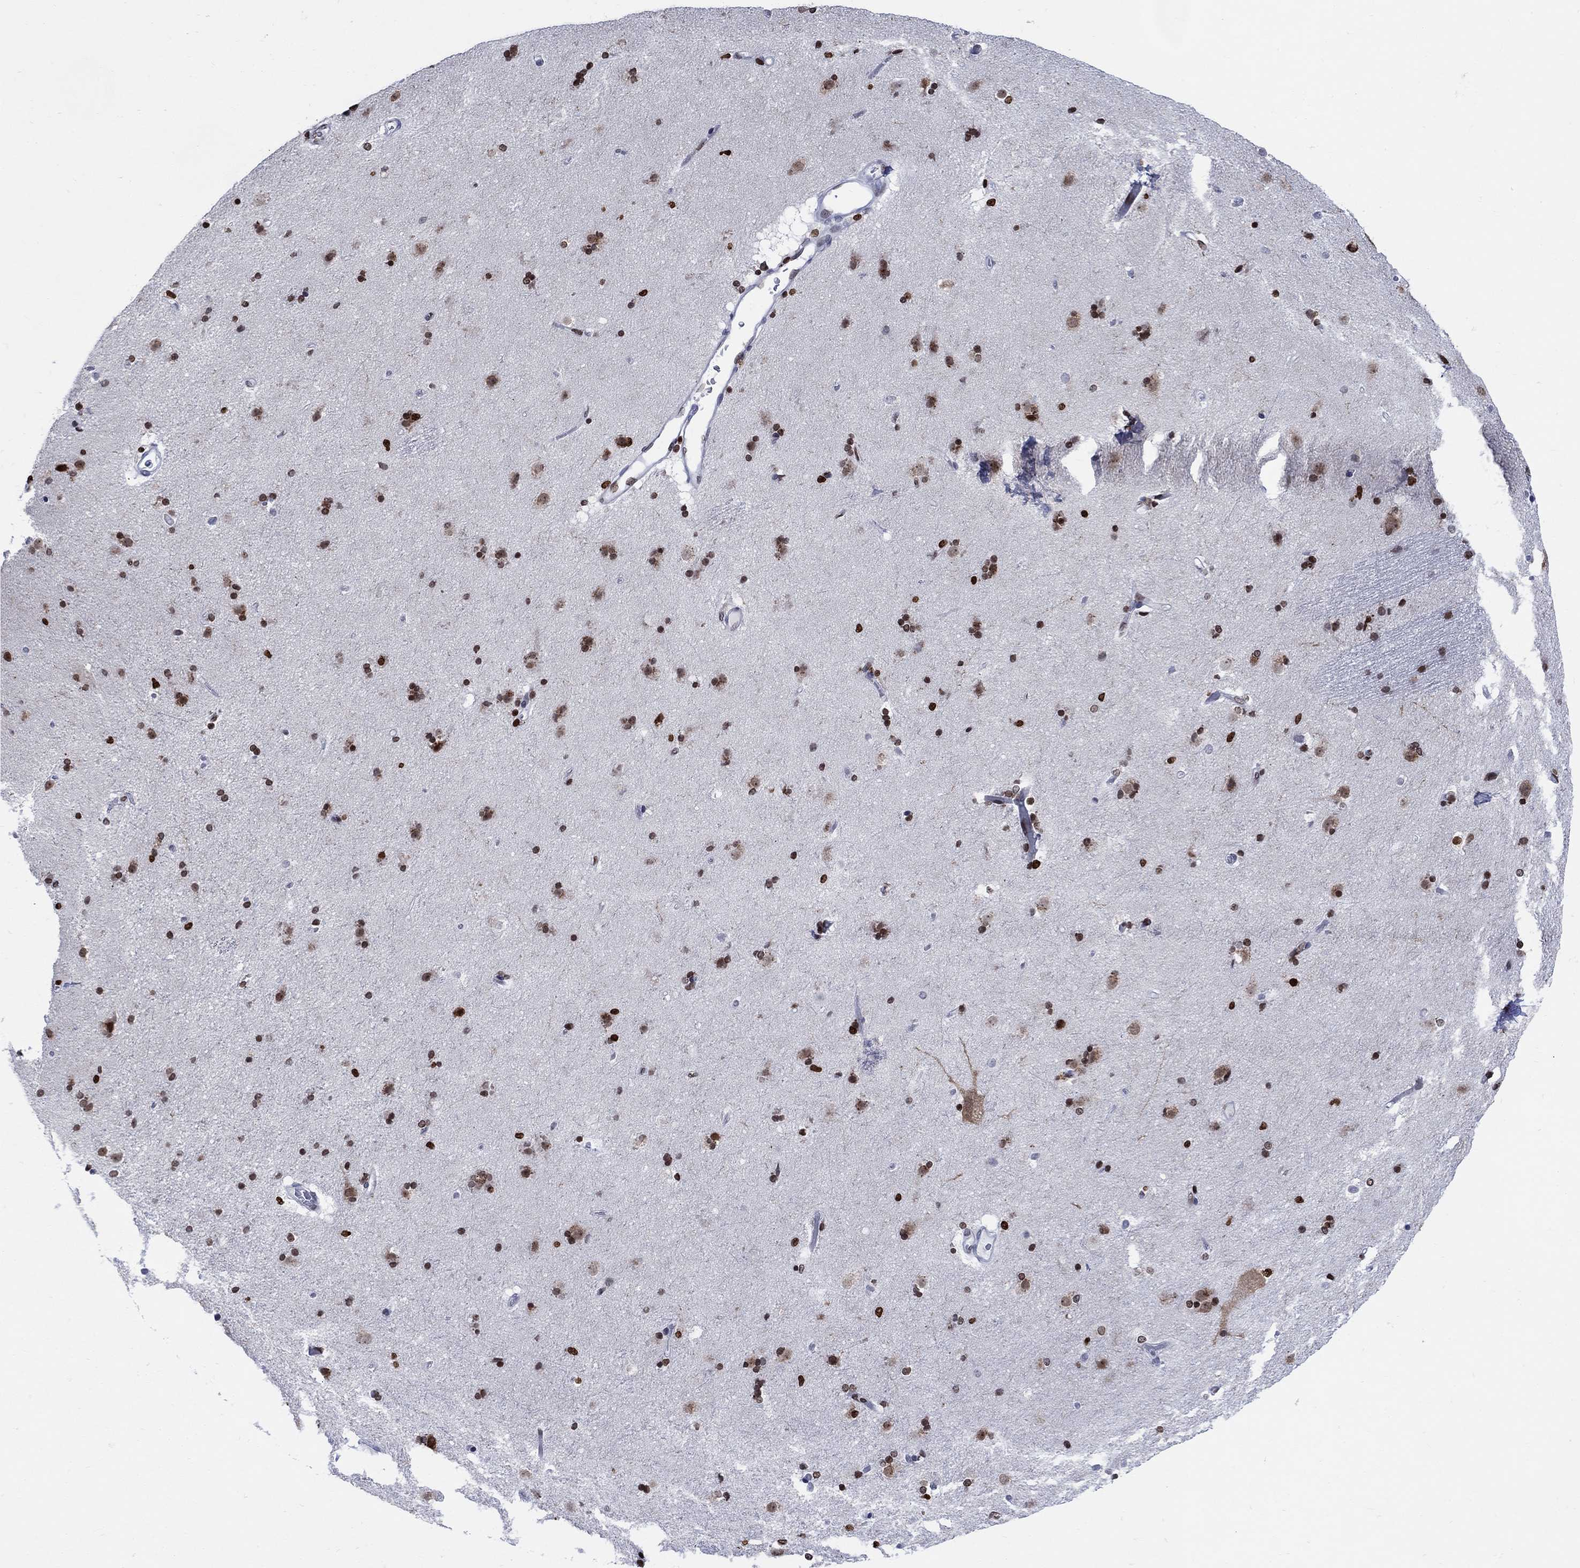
{"staining": {"intensity": "strong", "quantity": "25%-75%", "location": "nuclear"}, "tissue": "caudate", "cell_type": "Glial cells", "image_type": "normal", "snomed": [{"axis": "morphology", "description": "Normal tissue, NOS"}, {"axis": "topography", "description": "Lateral ventricle wall"}], "caption": "This image reveals normal caudate stained with immunohistochemistry (IHC) to label a protein in brown. The nuclear of glial cells show strong positivity for the protein. Nuclei are counter-stained blue.", "gene": "HMGA1", "patient": {"sex": "female", "age": 71}}